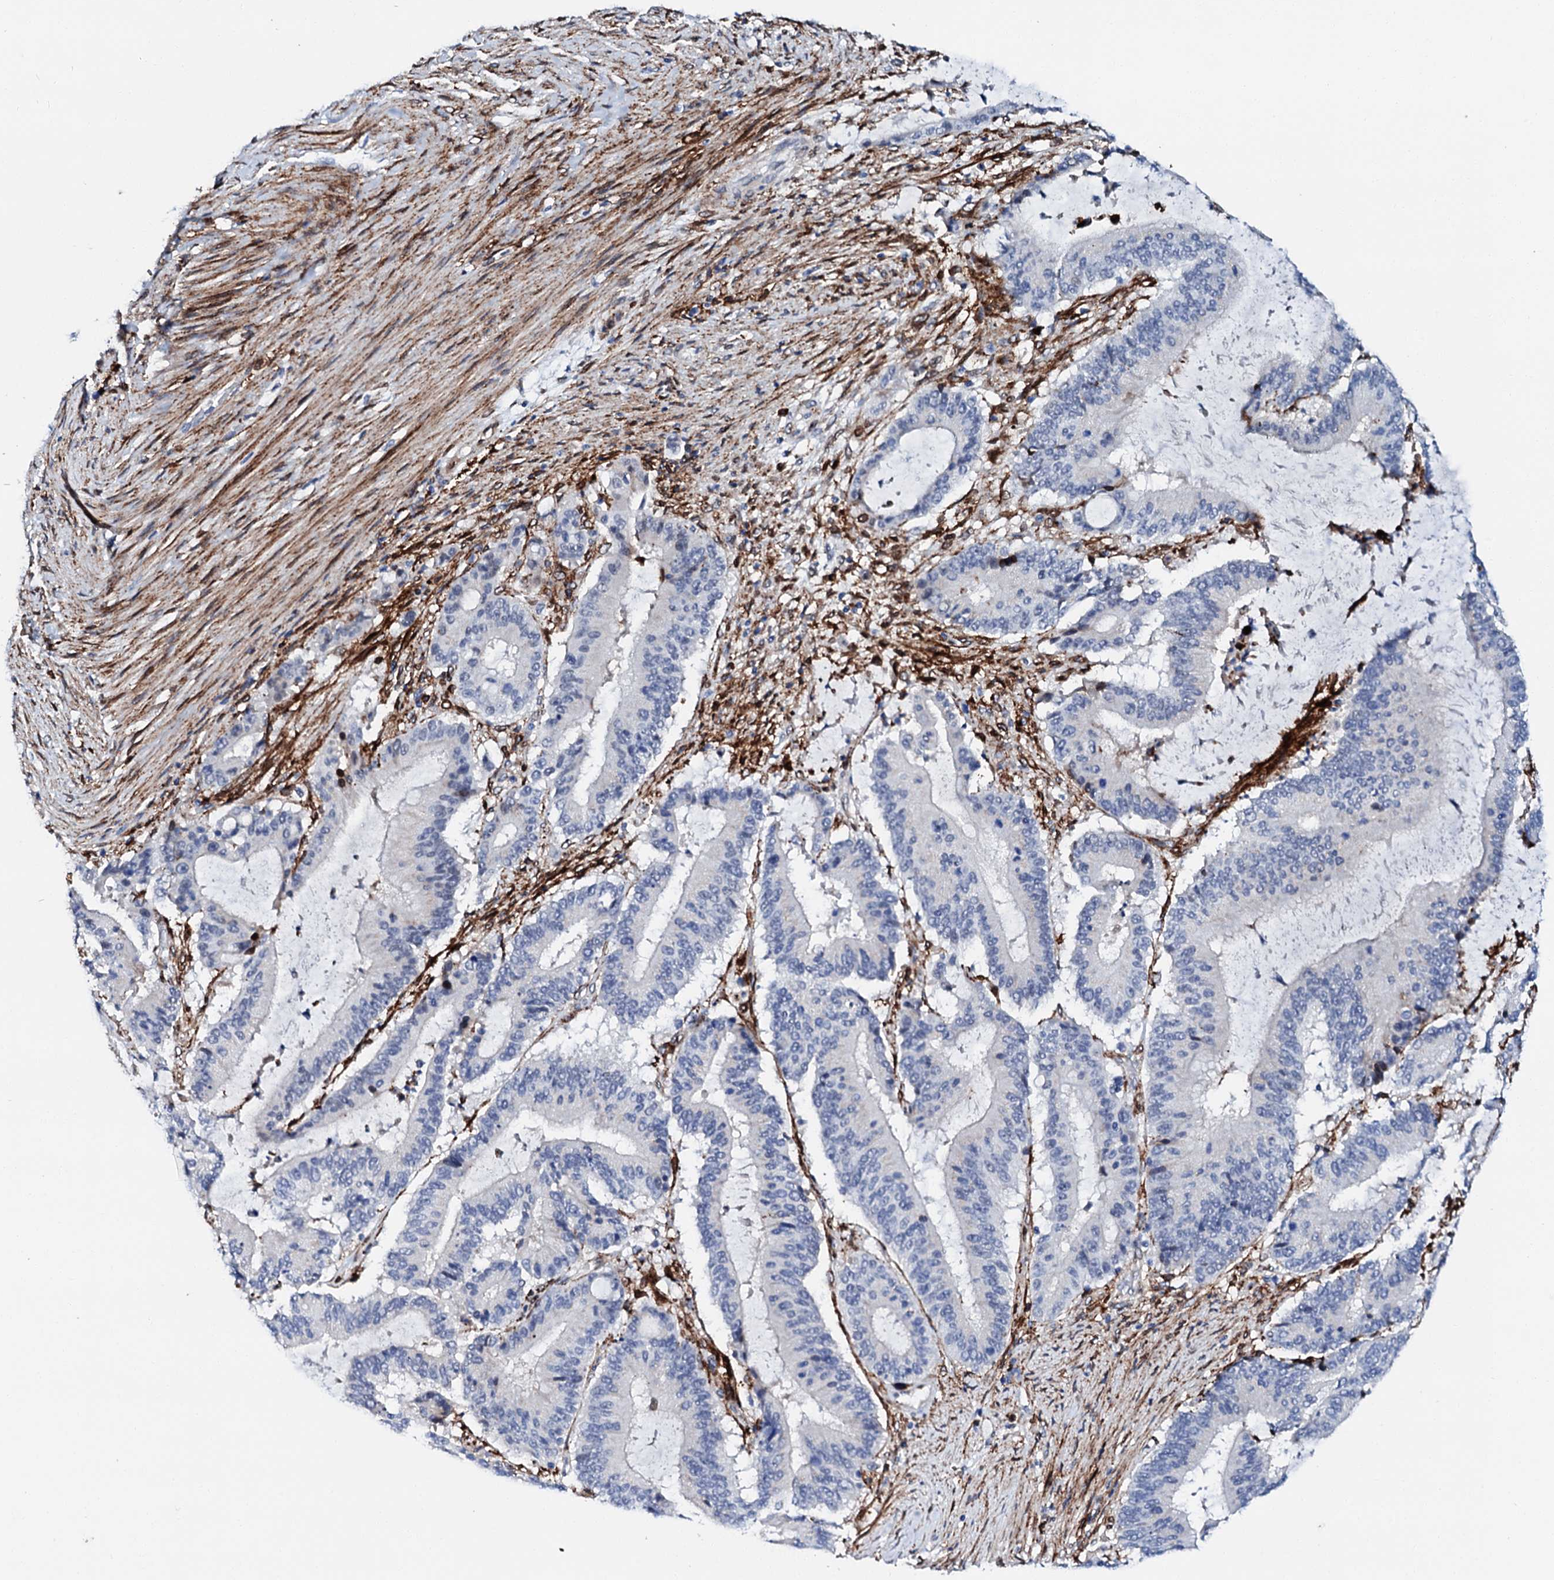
{"staining": {"intensity": "negative", "quantity": "none", "location": "none"}, "tissue": "liver cancer", "cell_type": "Tumor cells", "image_type": "cancer", "snomed": [{"axis": "morphology", "description": "Normal tissue, NOS"}, {"axis": "morphology", "description": "Cholangiocarcinoma"}, {"axis": "topography", "description": "Liver"}, {"axis": "topography", "description": "Peripheral nerve tissue"}], "caption": "High magnification brightfield microscopy of liver cholangiocarcinoma stained with DAB (3,3'-diaminobenzidine) (brown) and counterstained with hematoxylin (blue): tumor cells show no significant expression.", "gene": "MED13L", "patient": {"sex": "female", "age": 73}}